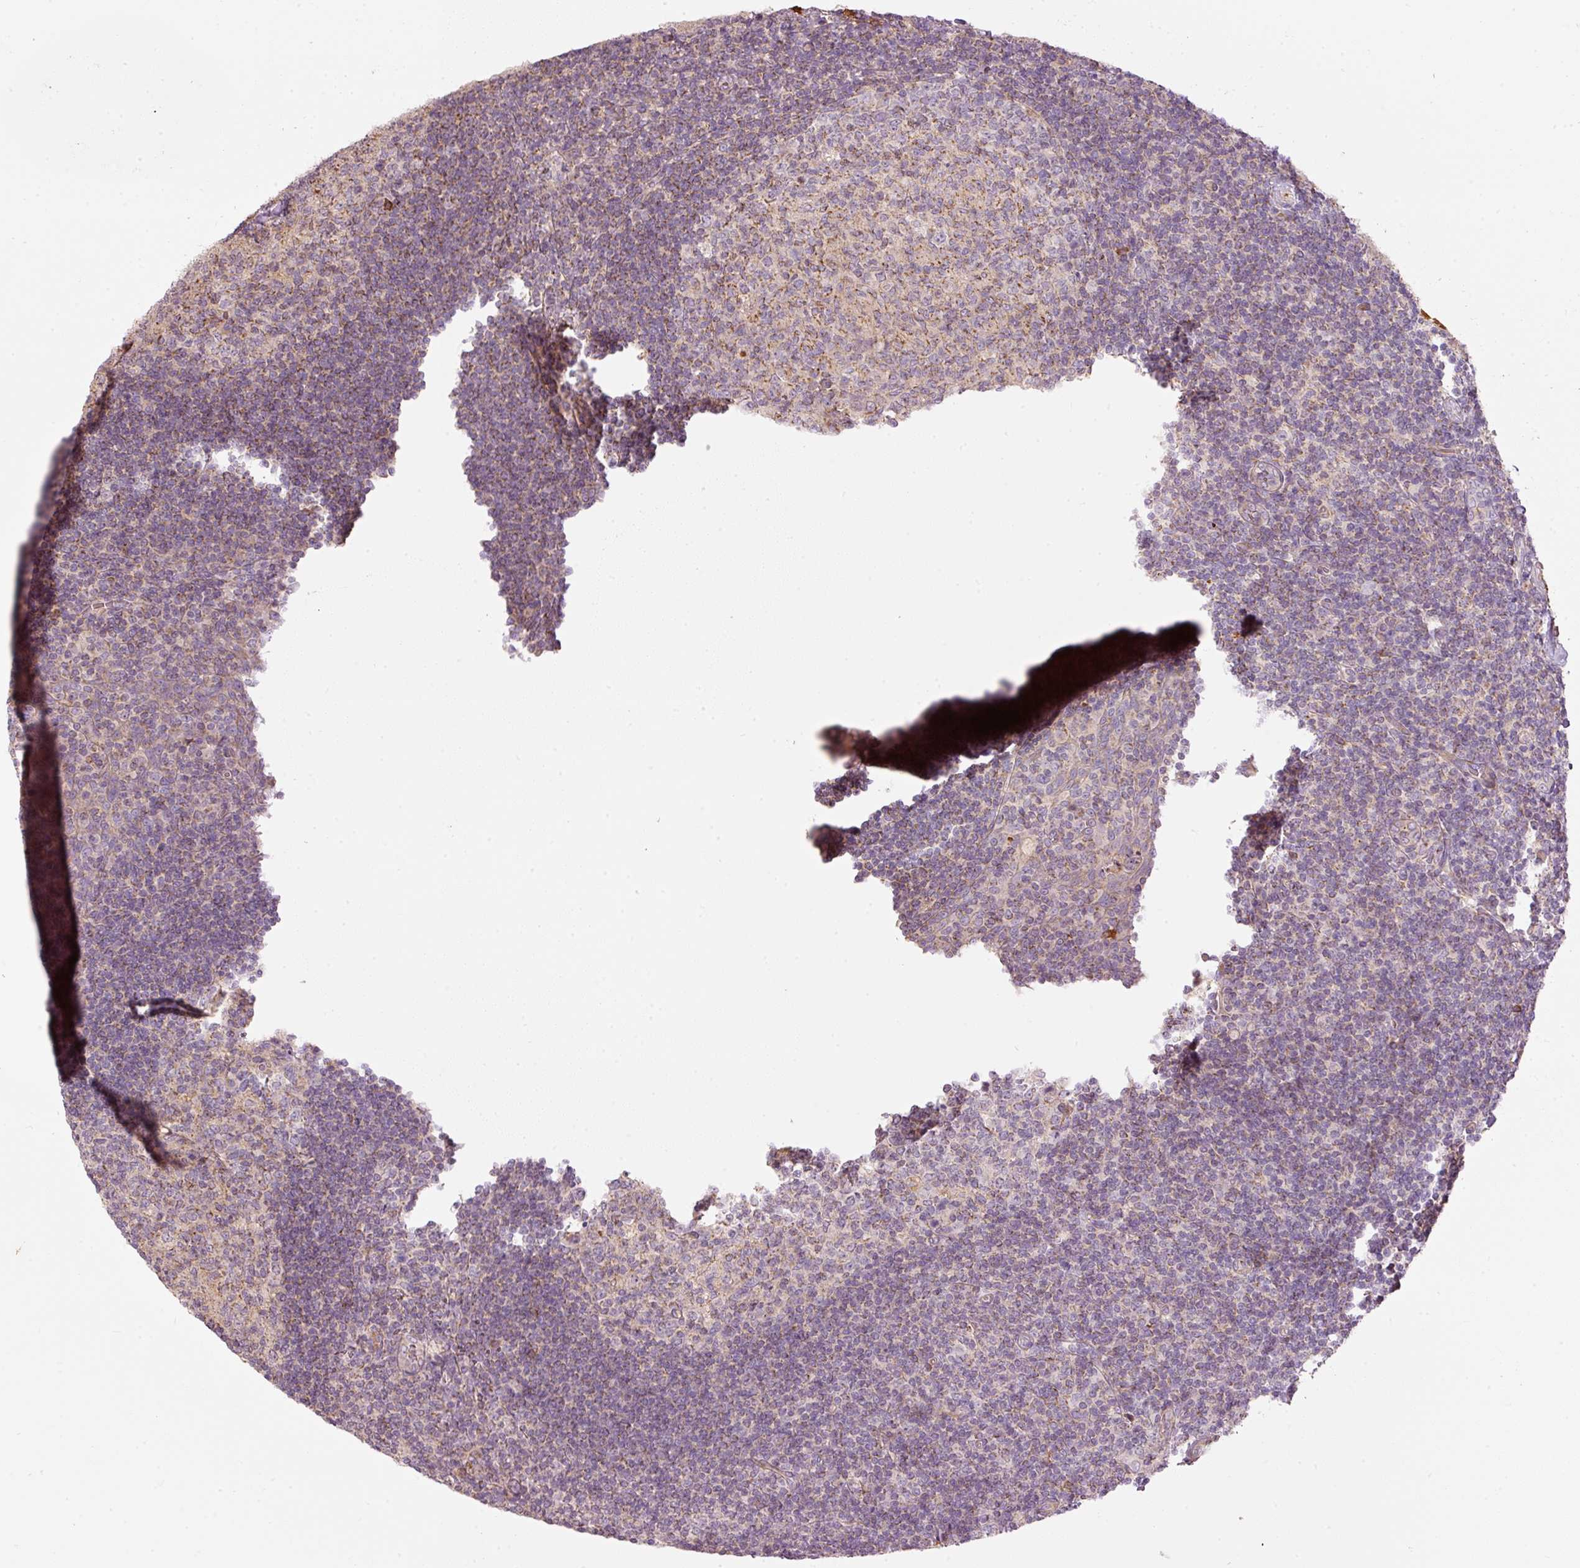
{"staining": {"intensity": "moderate", "quantity": "25%-75%", "location": "cytoplasmic/membranous"}, "tissue": "tonsil", "cell_type": "Germinal center cells", "image_type": "normal", "snomed": [{"axis": "morphology", "description": "Normal tissue, NOS"}, {"axis": "topography", "description": "Tonsil"}], "caption": "Protein expression analysis of unremarkable human tonsil reveals moderate cytoplasmic/membranous expression in approximately 25%-75% of germinal center cells. The staining is performed using DAB brown chromogen to label protein expression. The nuclei are counter-stained blue using hematoxylin.", "gene": "SERPING1", "patient": {"sex": "male", "age": 17}}